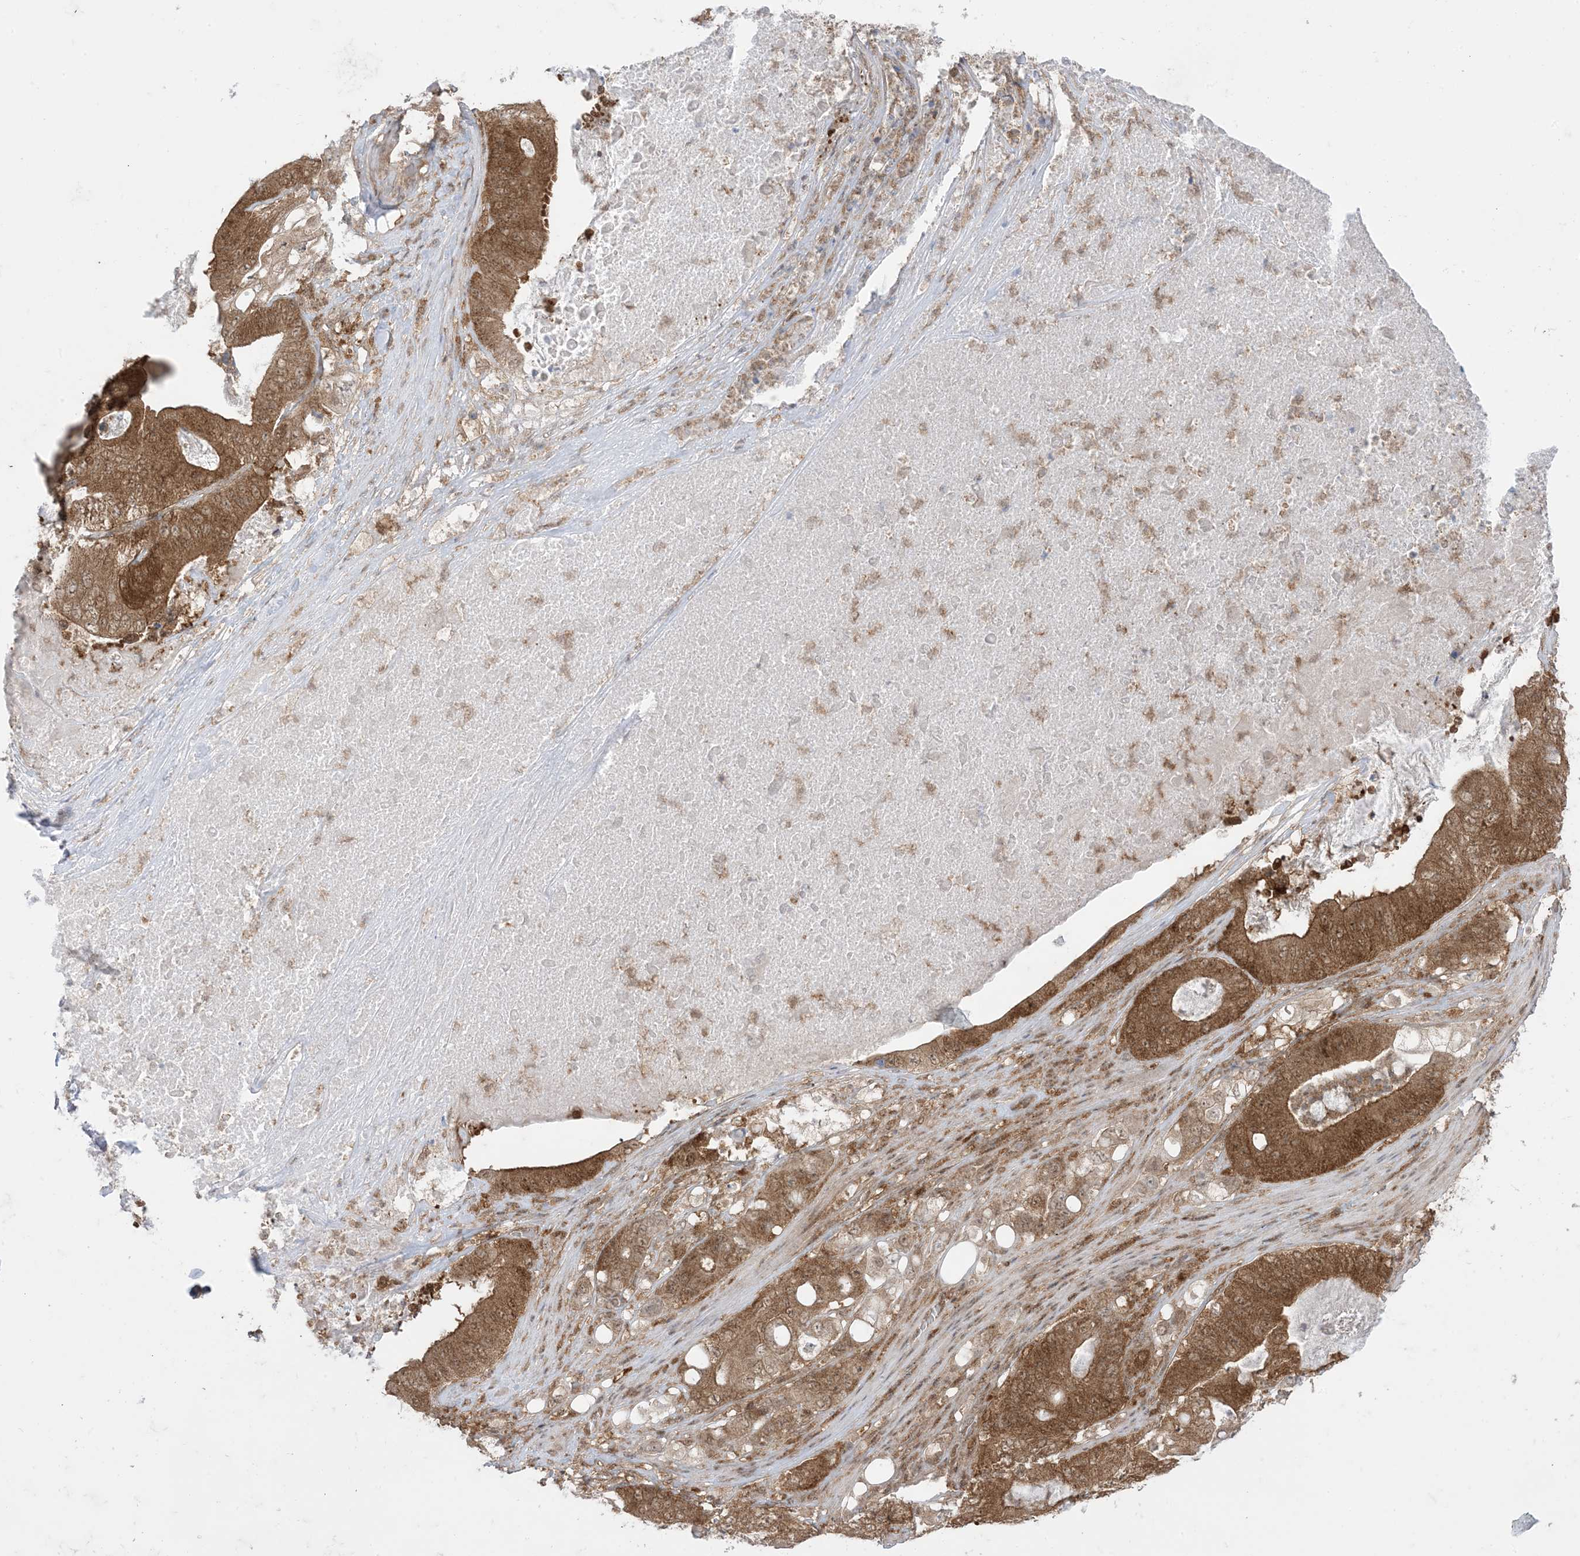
{"staining": {"intensity": "moderate", "quantity": ">75%", "location": "cytoplasmic/membranous,nuclear"}, "tissue": "stomach cancer", "cell_type": "Tumor cells", "image_type": "cancer", "snomed": [{"axis": "morphology", "description": "Adenocarcinoma, NOS"}, {"axis": "topography", "description": "Stomach"}], "caption": "Stomach cancer (adenocarcinoma) stained with a brown dye reveals moderate cytoplasmic/membranous and nuclear positive expression in about >75% of tumor cells.", "gene": "PTPA", "patient": {"sex": "female", "age": 73}}